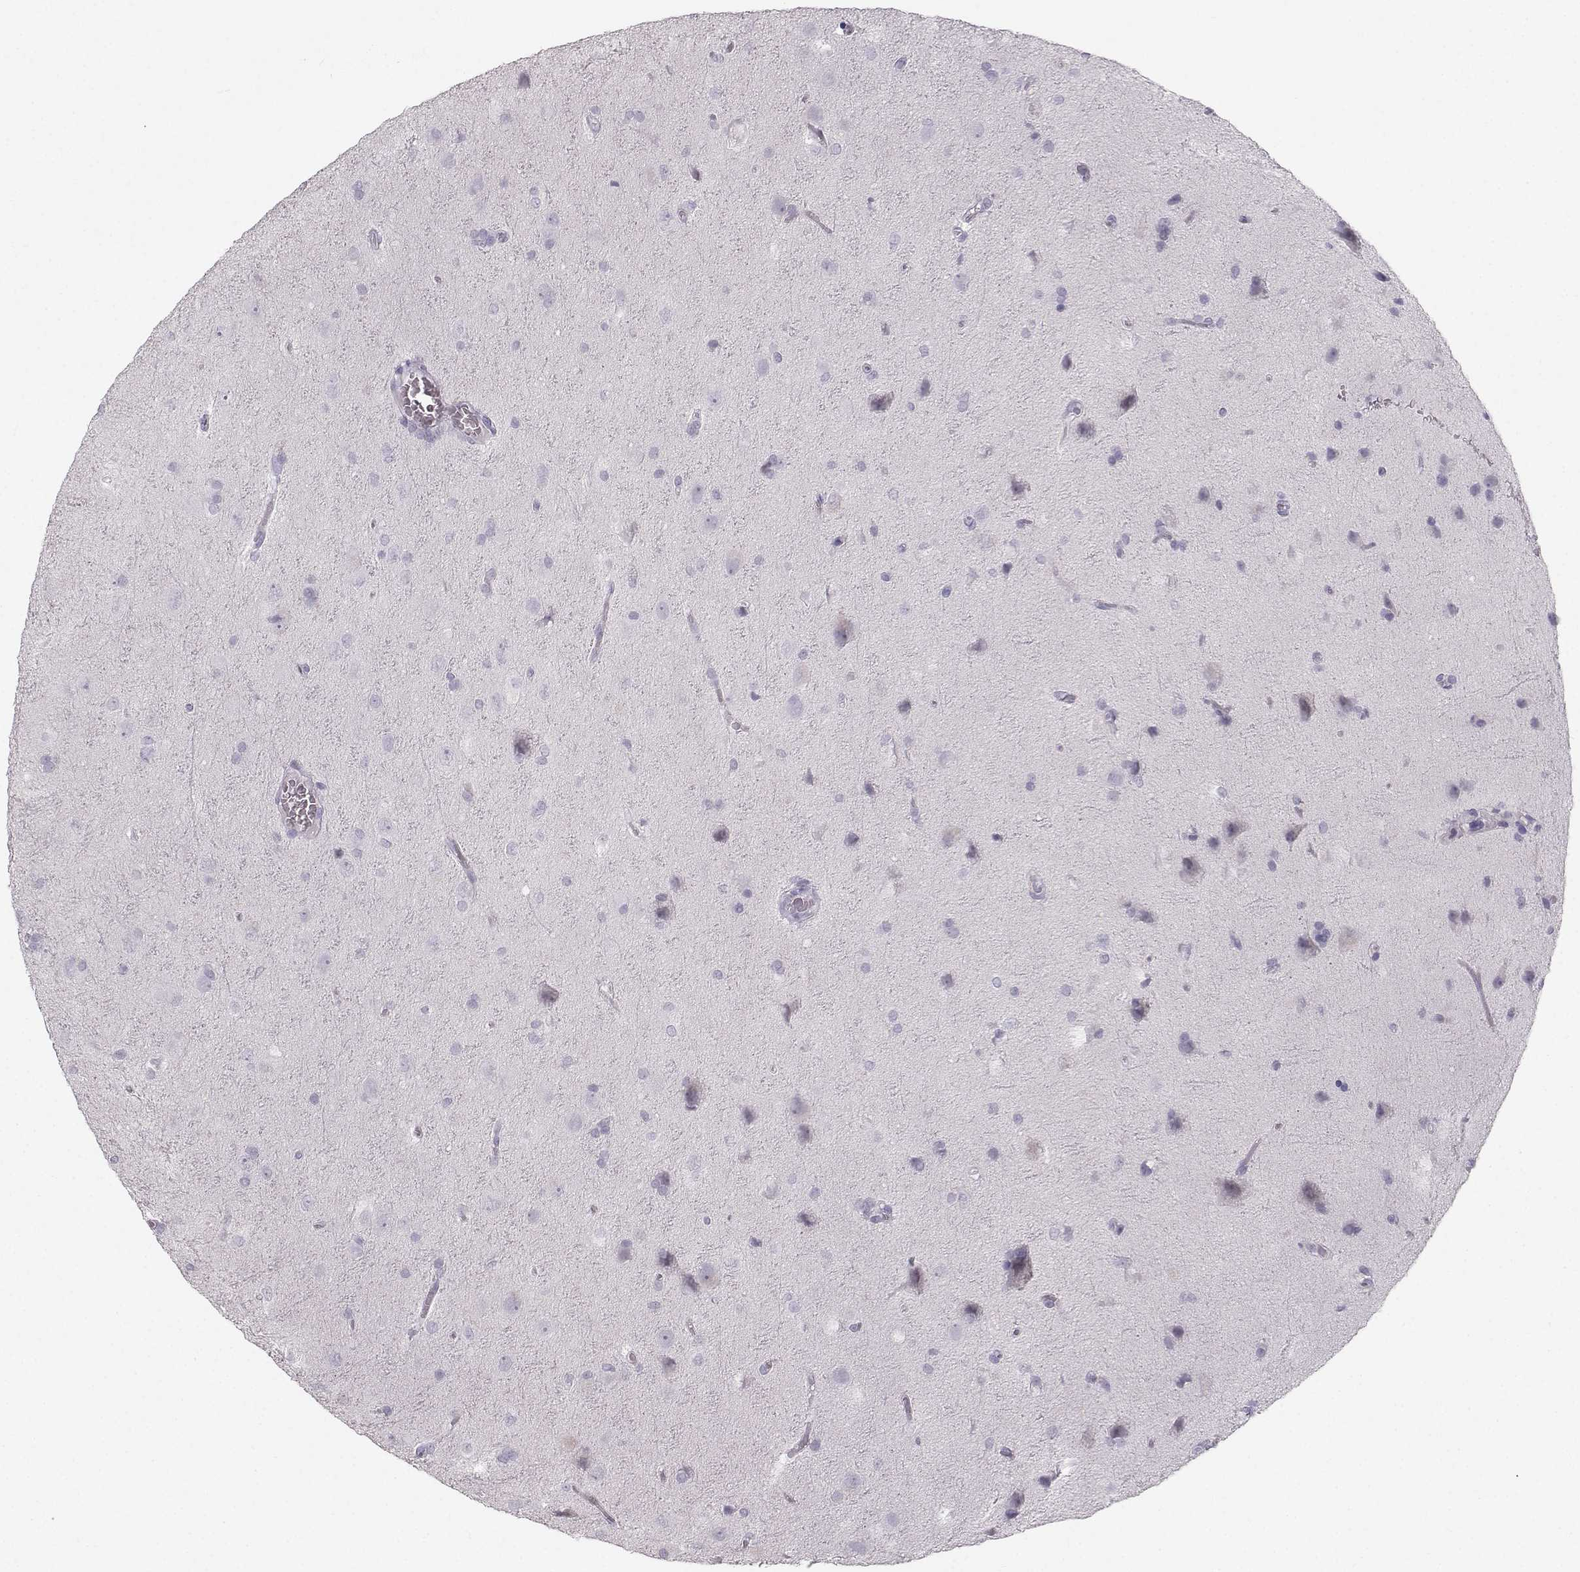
{"staining": {"intensity": "negative", "quantity": "none", "location": "none"}, "tissue": "glioma", "cell_type": "Tumor cells", "image_type": "cancer", "snomed": [{"axis": "morphology", "description": "Glioma, malignant, Low grade"}, {"axis": "topography", "description": "Brain"}], "caption": "Immunohistochemical staining of glioma demonstrates no significant positivity in tumor cells.", "gene": "CASR", "patient": {"sex": "male", "age": 58}}